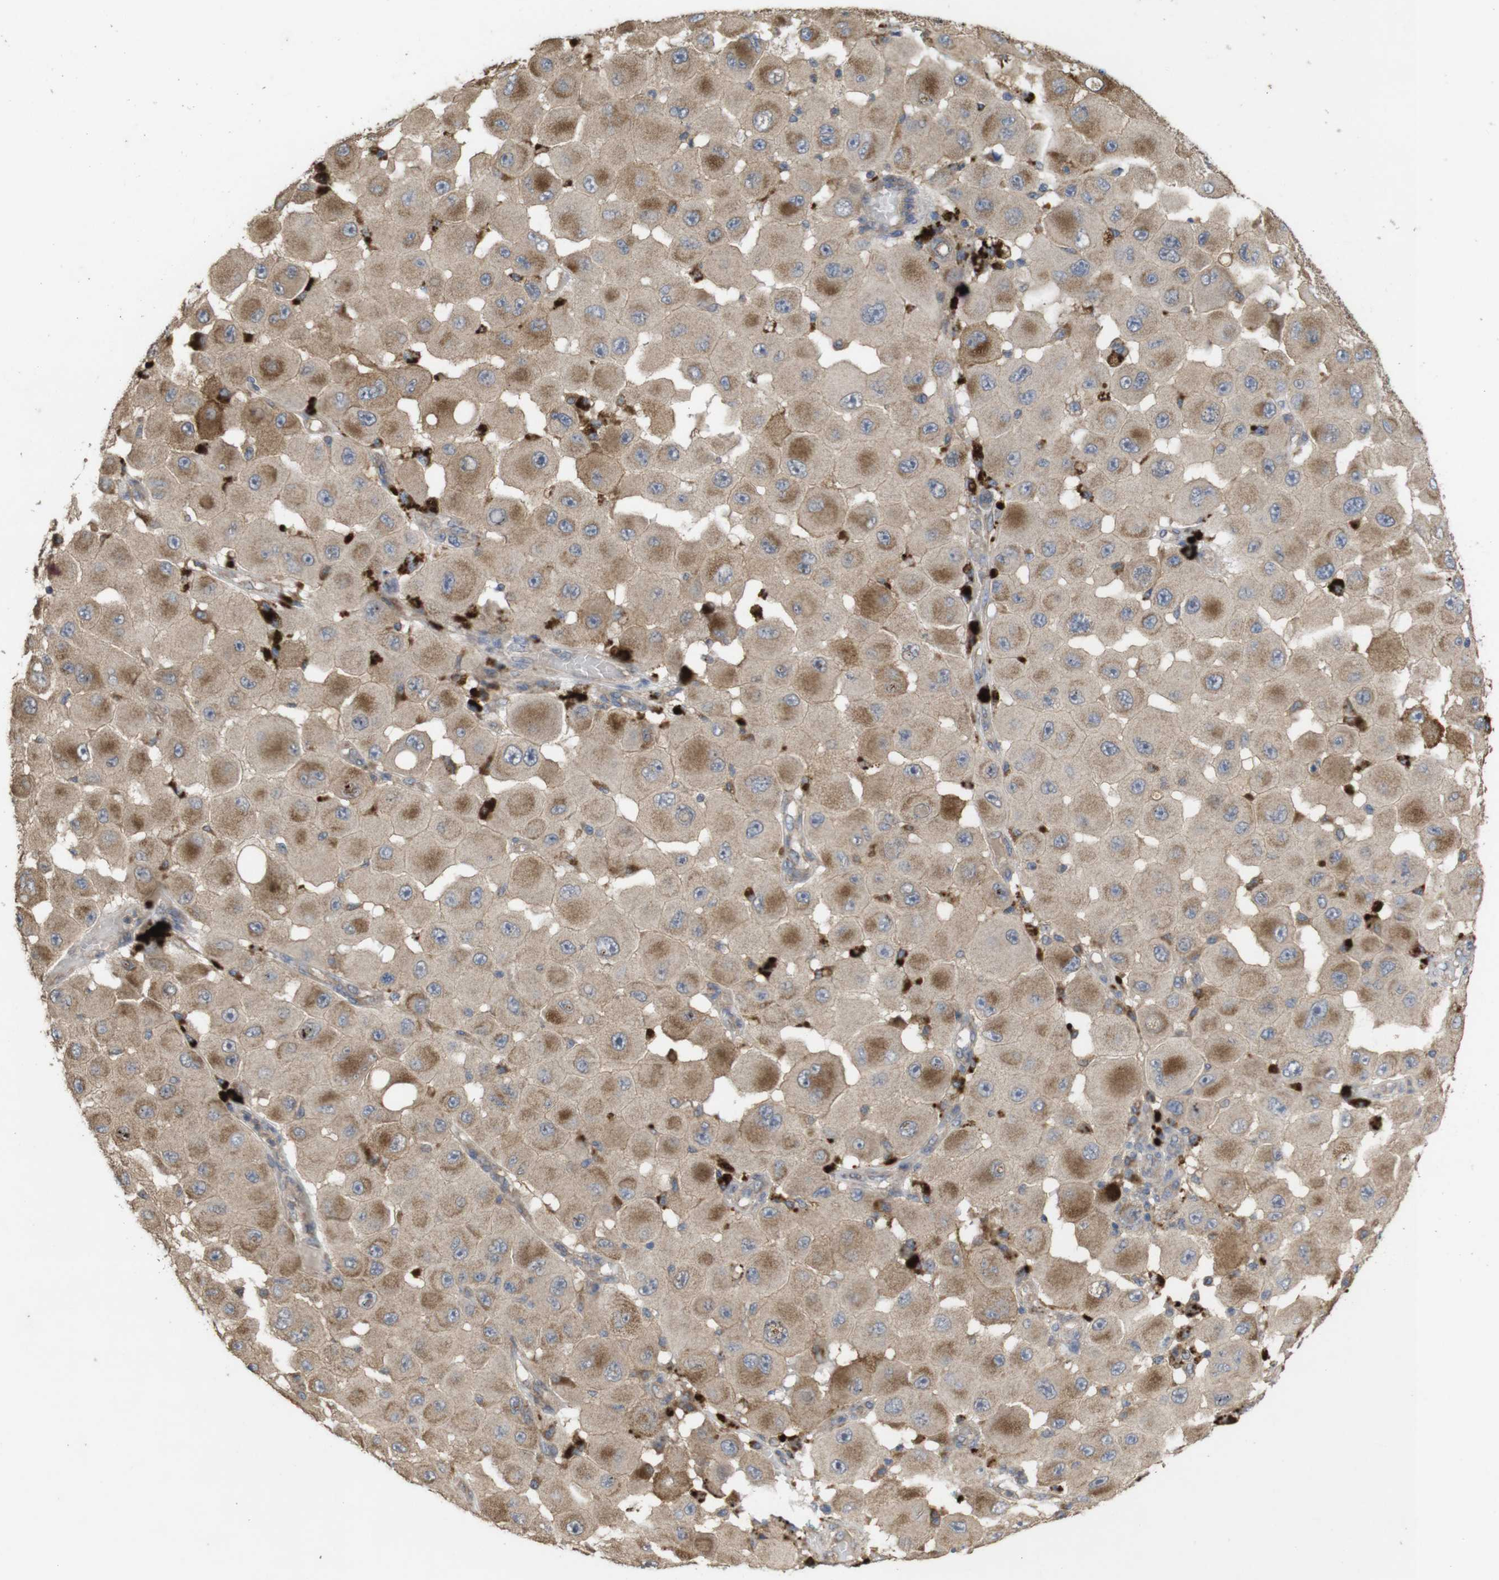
{"staining": {"intensity": "moderate", "quantity": ">75%", "location": "cytoplasmic/membranous"}, "tissue": "melanoma", "cell_type": "Tumor cells", "image_type": "cancer", "snomed": [{"axis": "morphology", "description": "Malignant melanoma, NOS"}, {"axis": "topography", "description": "Skin"}], "caption": "Melanoma stained with immunohistochemistry shows moderate cytoplasmic/membranous staining in about >75% of tumor cells. (brown staining indicates protein expression, while blue staining denotes nuclei).", "gene": "KCNS3", "patient": {"sex": "female", "age": 81}}